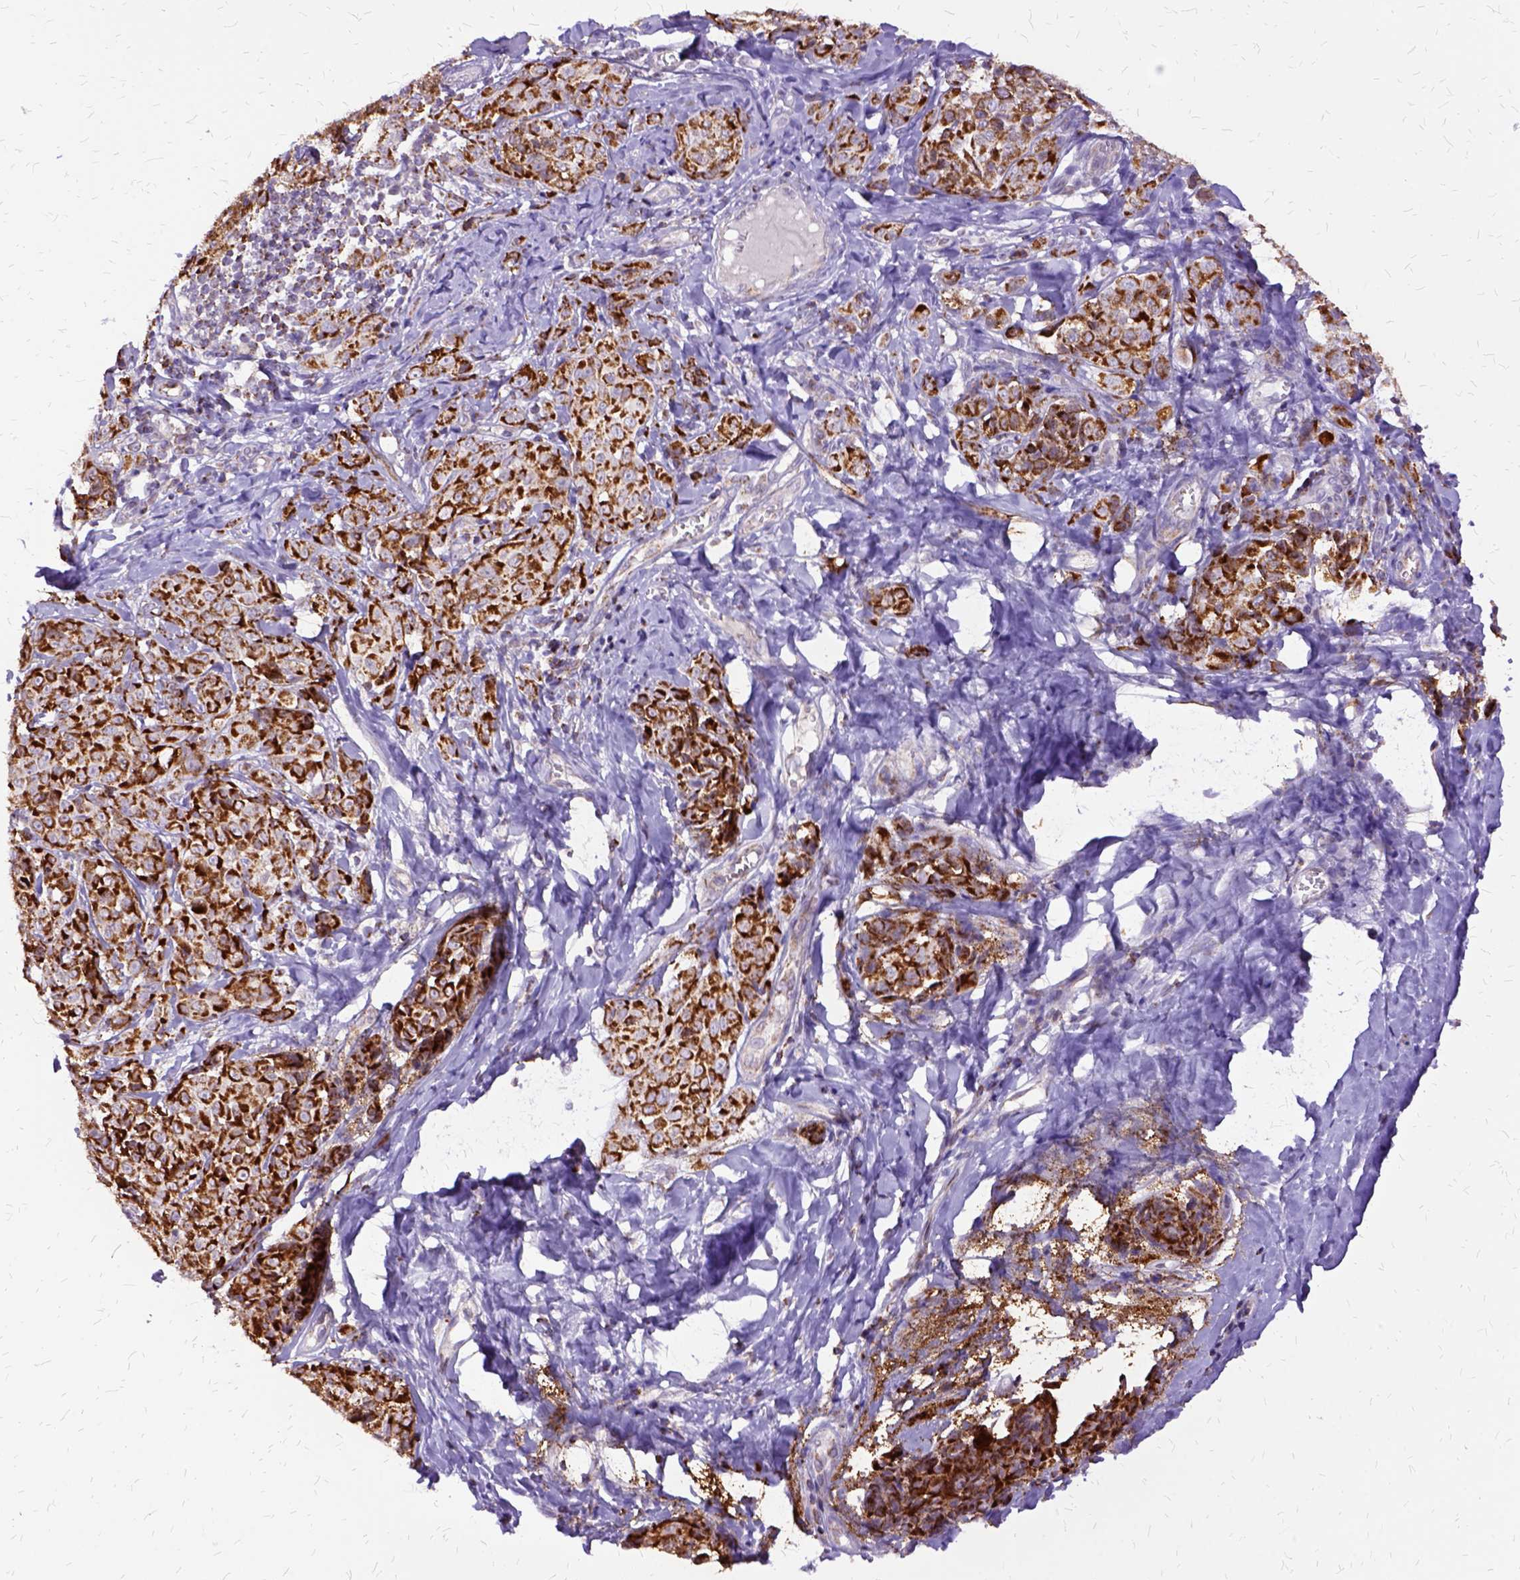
{"staining": {"intensity": "strong", "quantity": ">75%", "location": "cytoplasmic/membranous"}, "tissue": "melanoma", "cell_type": "Tumor cells", "image_type": "cancer", "snomed": [{"axis": "morphology", "description": "Malignant melanoma, NOS"}, {"axis": "topography", "description": "Skin"}], "caption": "Tumor cells show high levels of strong cytoplasmic/membranous expression in about >75% of cells in human malignant melanoma.", "gene": "OXCT1", "patient": {"sex": "male", "age": 89}}